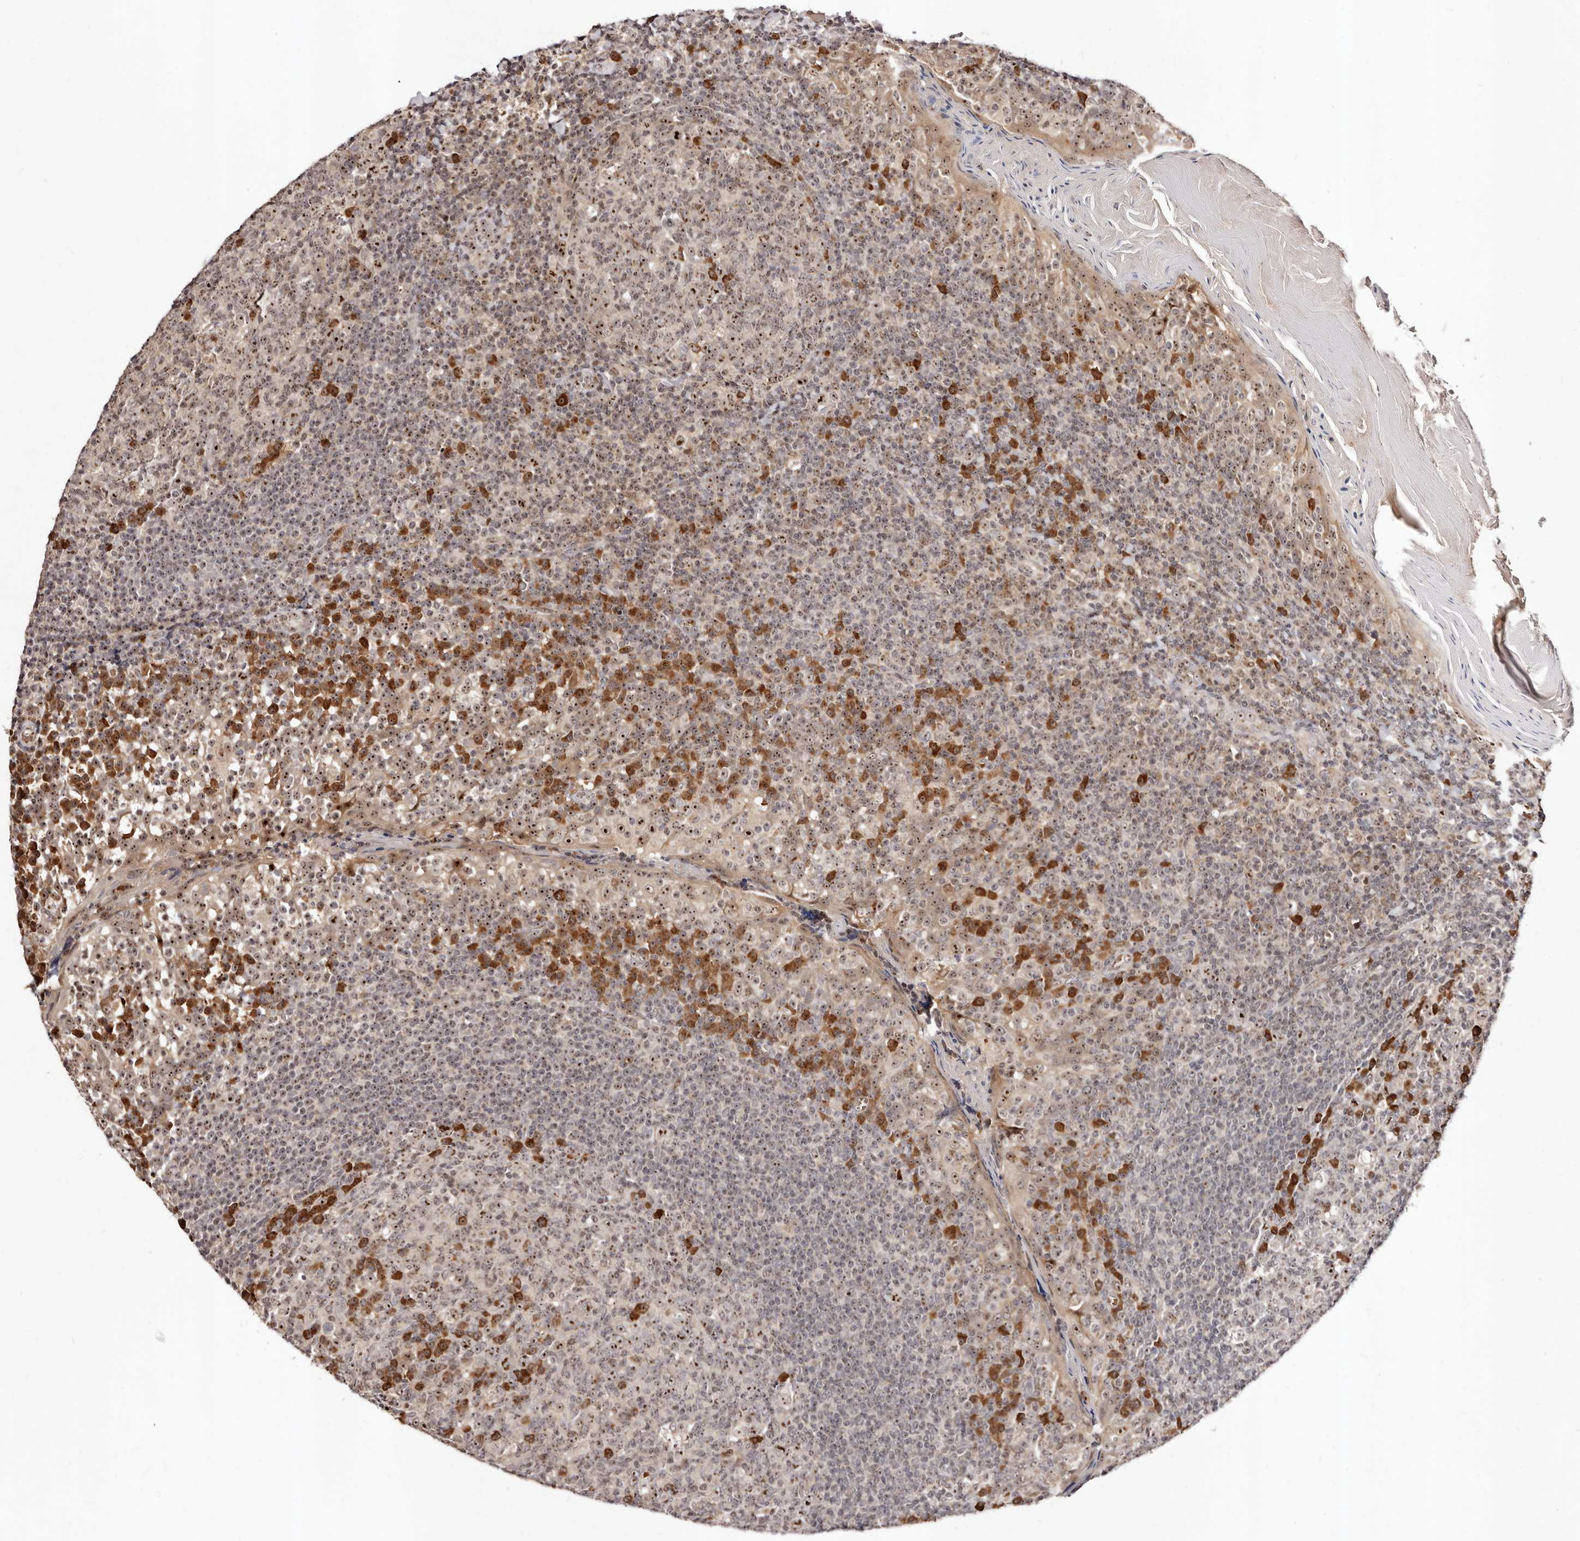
{"staining": {"intensity": "strong", "quantity": "<25%", "location": "cytoplasmic/membranous,nuclear"}, "tissue": "tonsil", "cell_type": "Germinal center cells", "image_type": "normal", "snomed": [{"axis": "morphology", "description": "Normal tissue, NOS"}, {"axis": "topography", "description": "Tonsil"}], "caption": "A medium amount of strong cytoplasmic/membranous,nuclear positivity is identified in about <25% of germinal center cells in normal tonsil. The staining is performed using DAB (3,3'-diaminobenzidine) brown chromogen to label protein expression. The nuclei are counter-stained blue using hematoxylin.", "gene": "APOL6", "patient": {"sex": "female", "age": 19}}